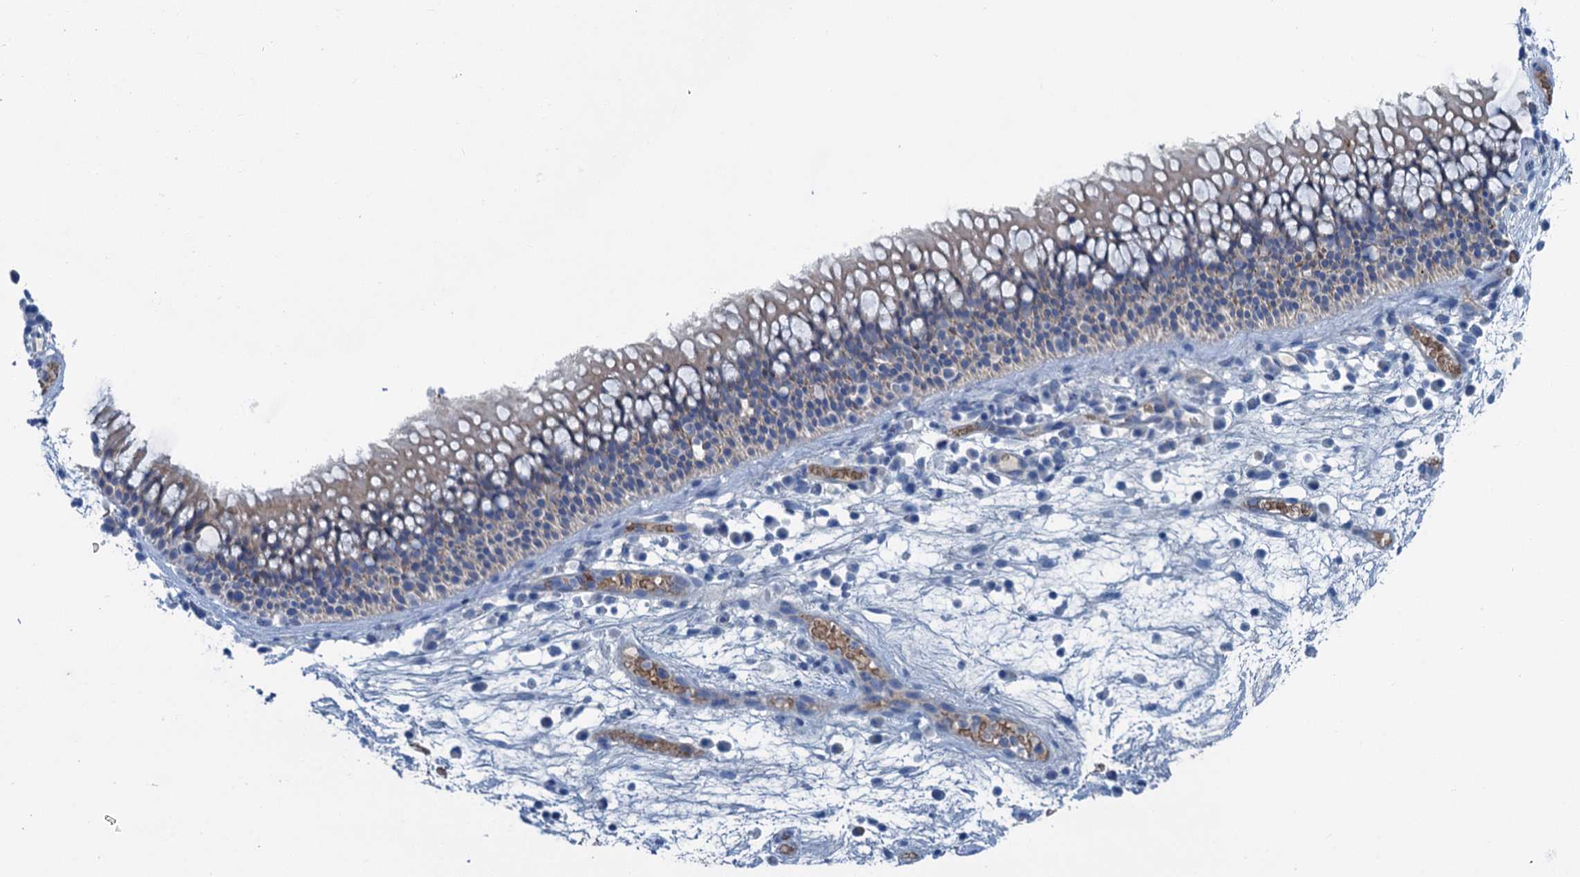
{"staining": {"intensity": "weak", "quantity": "25%-75%", "location": "cytoplasmic/membranous"}, "tissue": "nasopharynx", "cell_type": "Respiratory epithelial cells", "image_type": "normal", "snomed": [{"axis": "morphology", "description": "Normal tissue, NOS"}, {"axis": "morphology", "description": "Inflammation, NOS"}, {"axis": "morphology", "description": "Malignant melanoma, Metastatic site"}, {"axis": "topography", "description": "Nasopharynx"}], "caption": "IHC of unremarkable nasopharynx reveals low levels of weak cytoplasmic/membranous positivity in approximately 25%-75% of respiratory epithelial cells. The protein is stained brown, and the nuclei are stained in blue (DAB (3,3'-diaminobenzidine) IHC with brightfield microscopy, high magnification).", "gene": "MYADML2", "patient": {"sex": "male", "age": 70}}